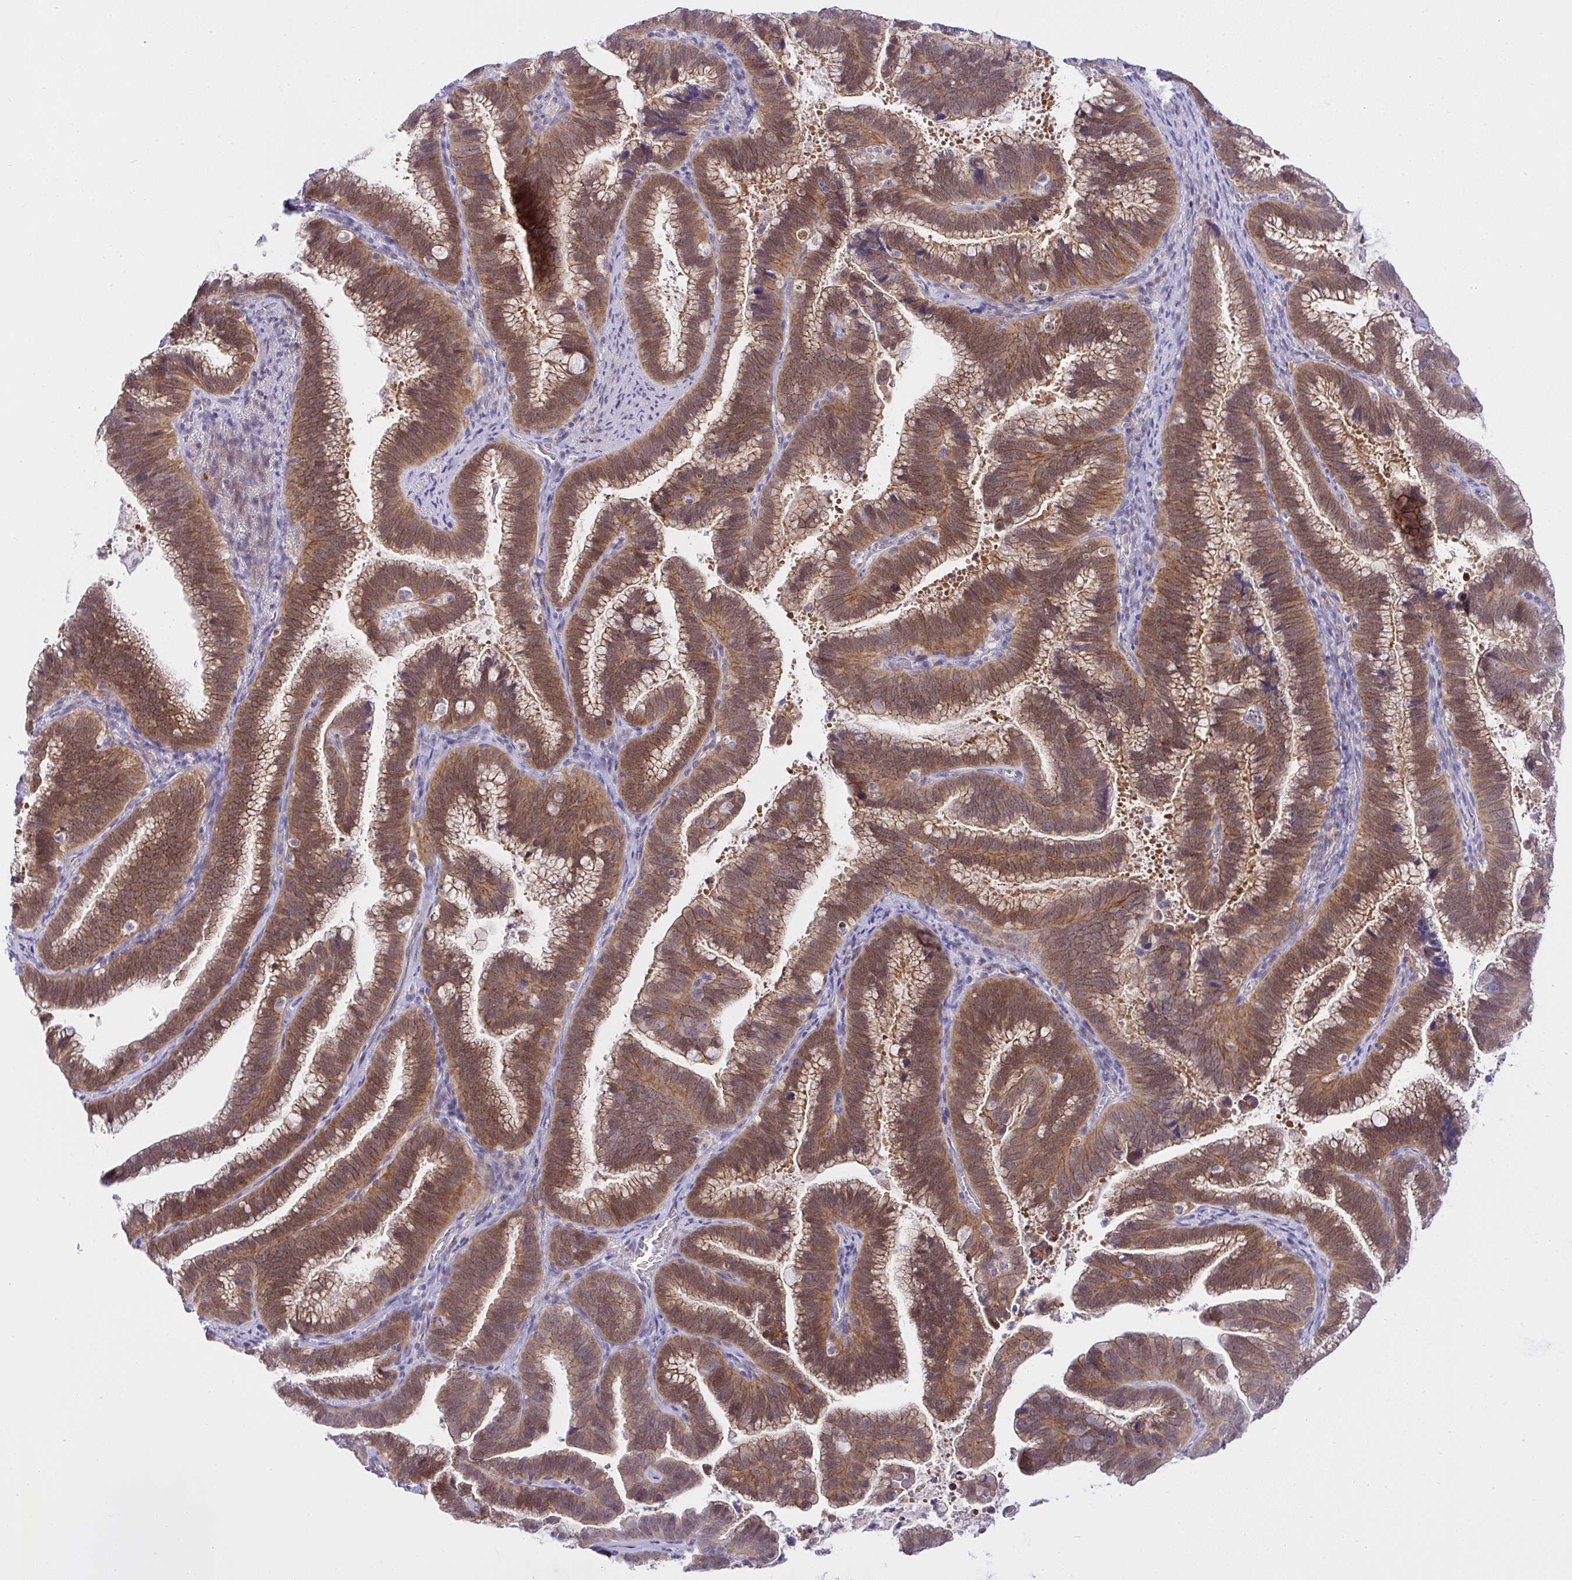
{"staining": {"intensity": "moderate", "quantity": ">75%", "location": "cytoplasmic/membranous,nuclear"}, "tissue": "cervical cancer", "cell_type": "Tumor cells", "image_type": "cancer", "snomed": [{"axis": "morphology", "description": "Adenocarcinoma, NOS"}, {"axis": "topography", "description": "Cervix"}], "caption": "This histopathology image reveals immunohistochemistry (IHC) staining of human cervical cancer (adenocarcinoma), with medium moderate cytoplasmic/membranous and nuclear positivity in approximately >75% of tumor cells.", "gene": "HOXD12", "patient": {"sex": "female", "age": 61}}